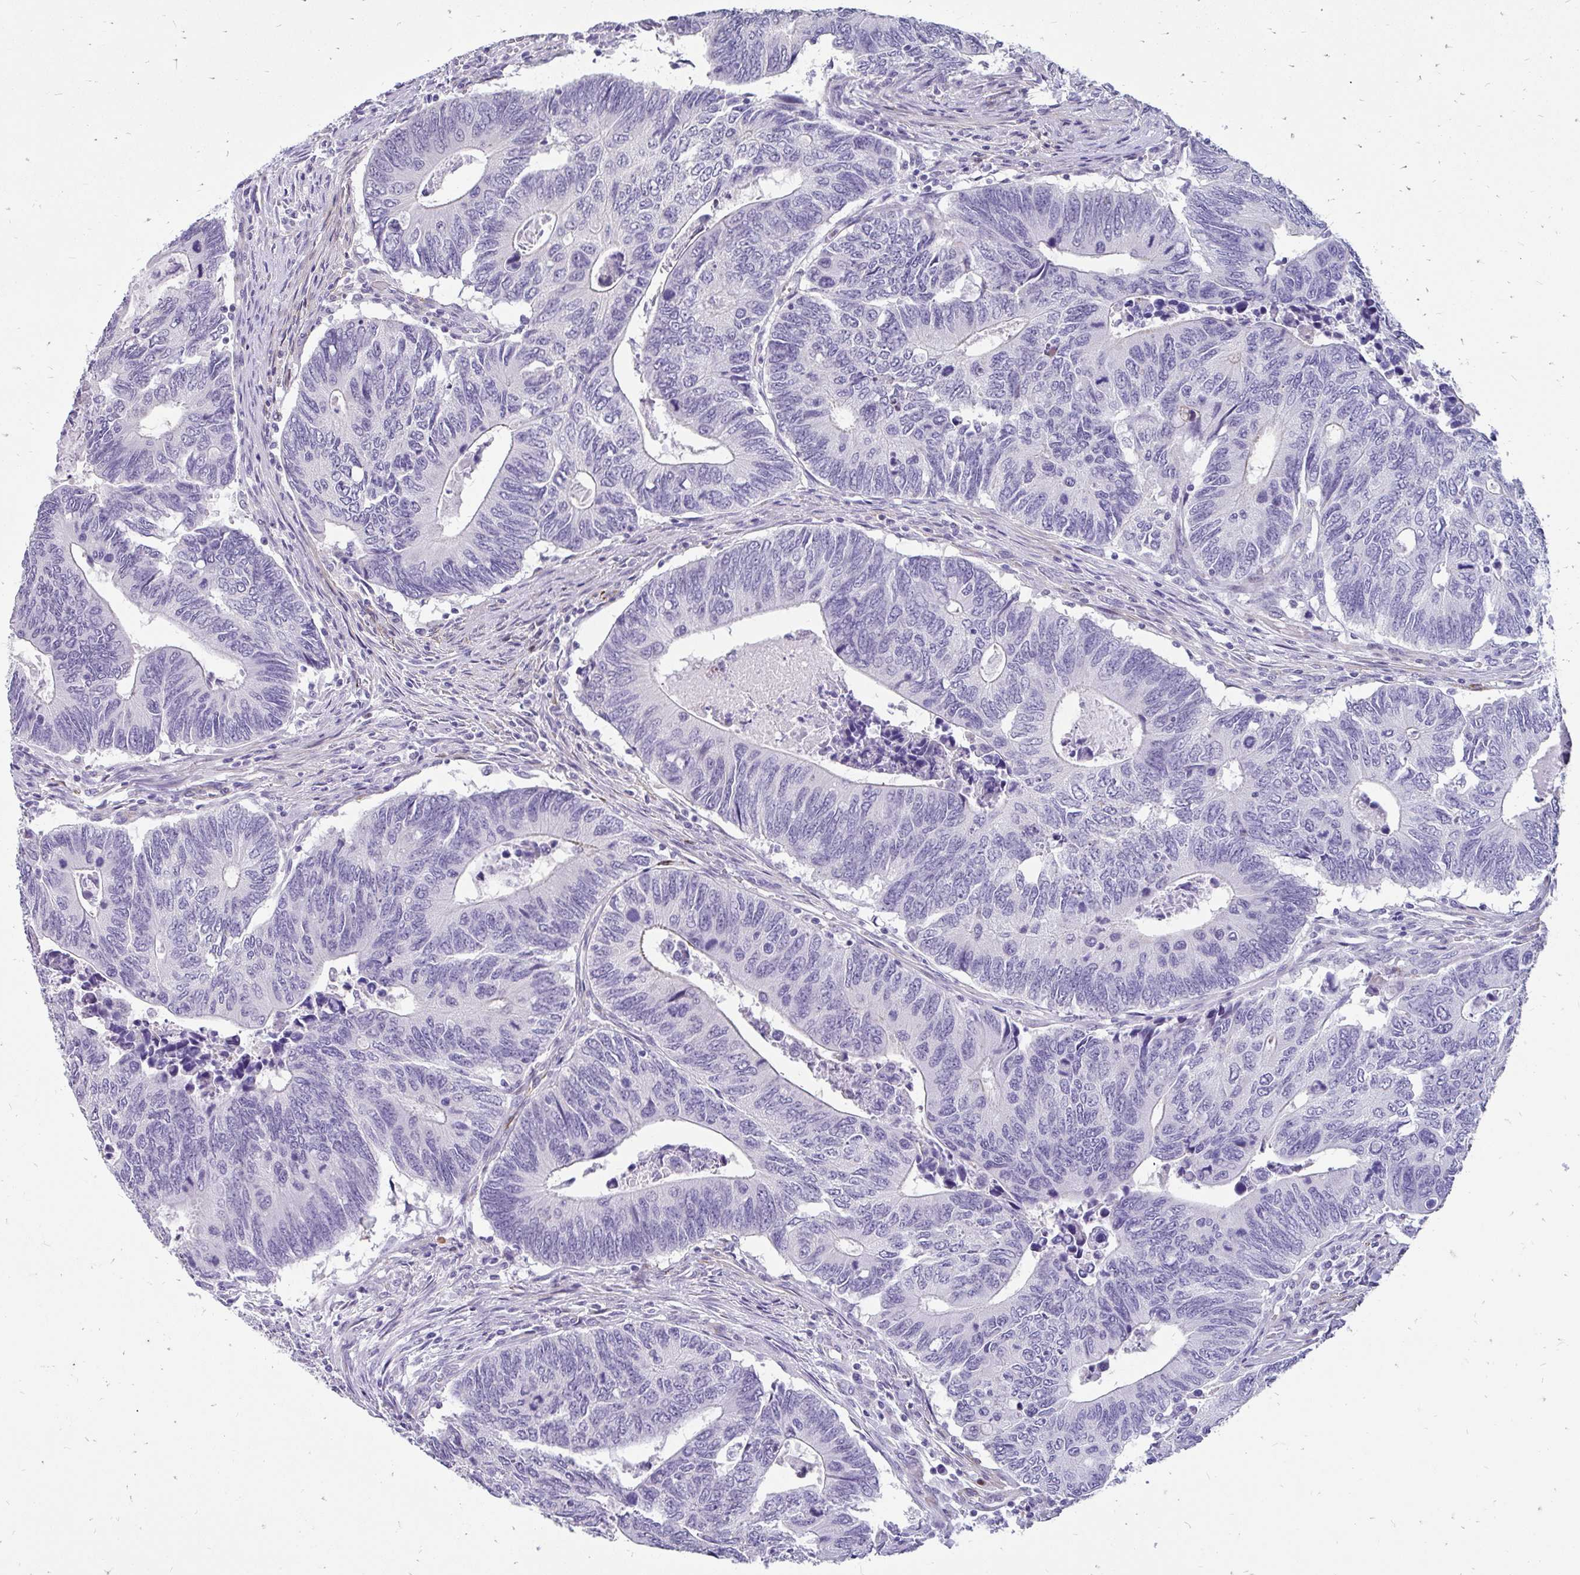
{"staining": {"intensity": "negative", "quantity": "none", "location": "none"}, "tissue": "colorectal cancer", "cell_type": "Tumor cells", "image_type": "cancer", "snomed": [{"axis": "morphology", "description": "Adenocarcinoma, NOS"}, {"axis": "topography", "description": "Colon"}], "caption": "Tumor cells show no significant protein expression in colorectal cancer. The staining is performed using DAB brown chromogen with nuclei counter-stained in using hematoxylin.", "gene": "EML5", "patient": {"sex": "male", "age": 87}}